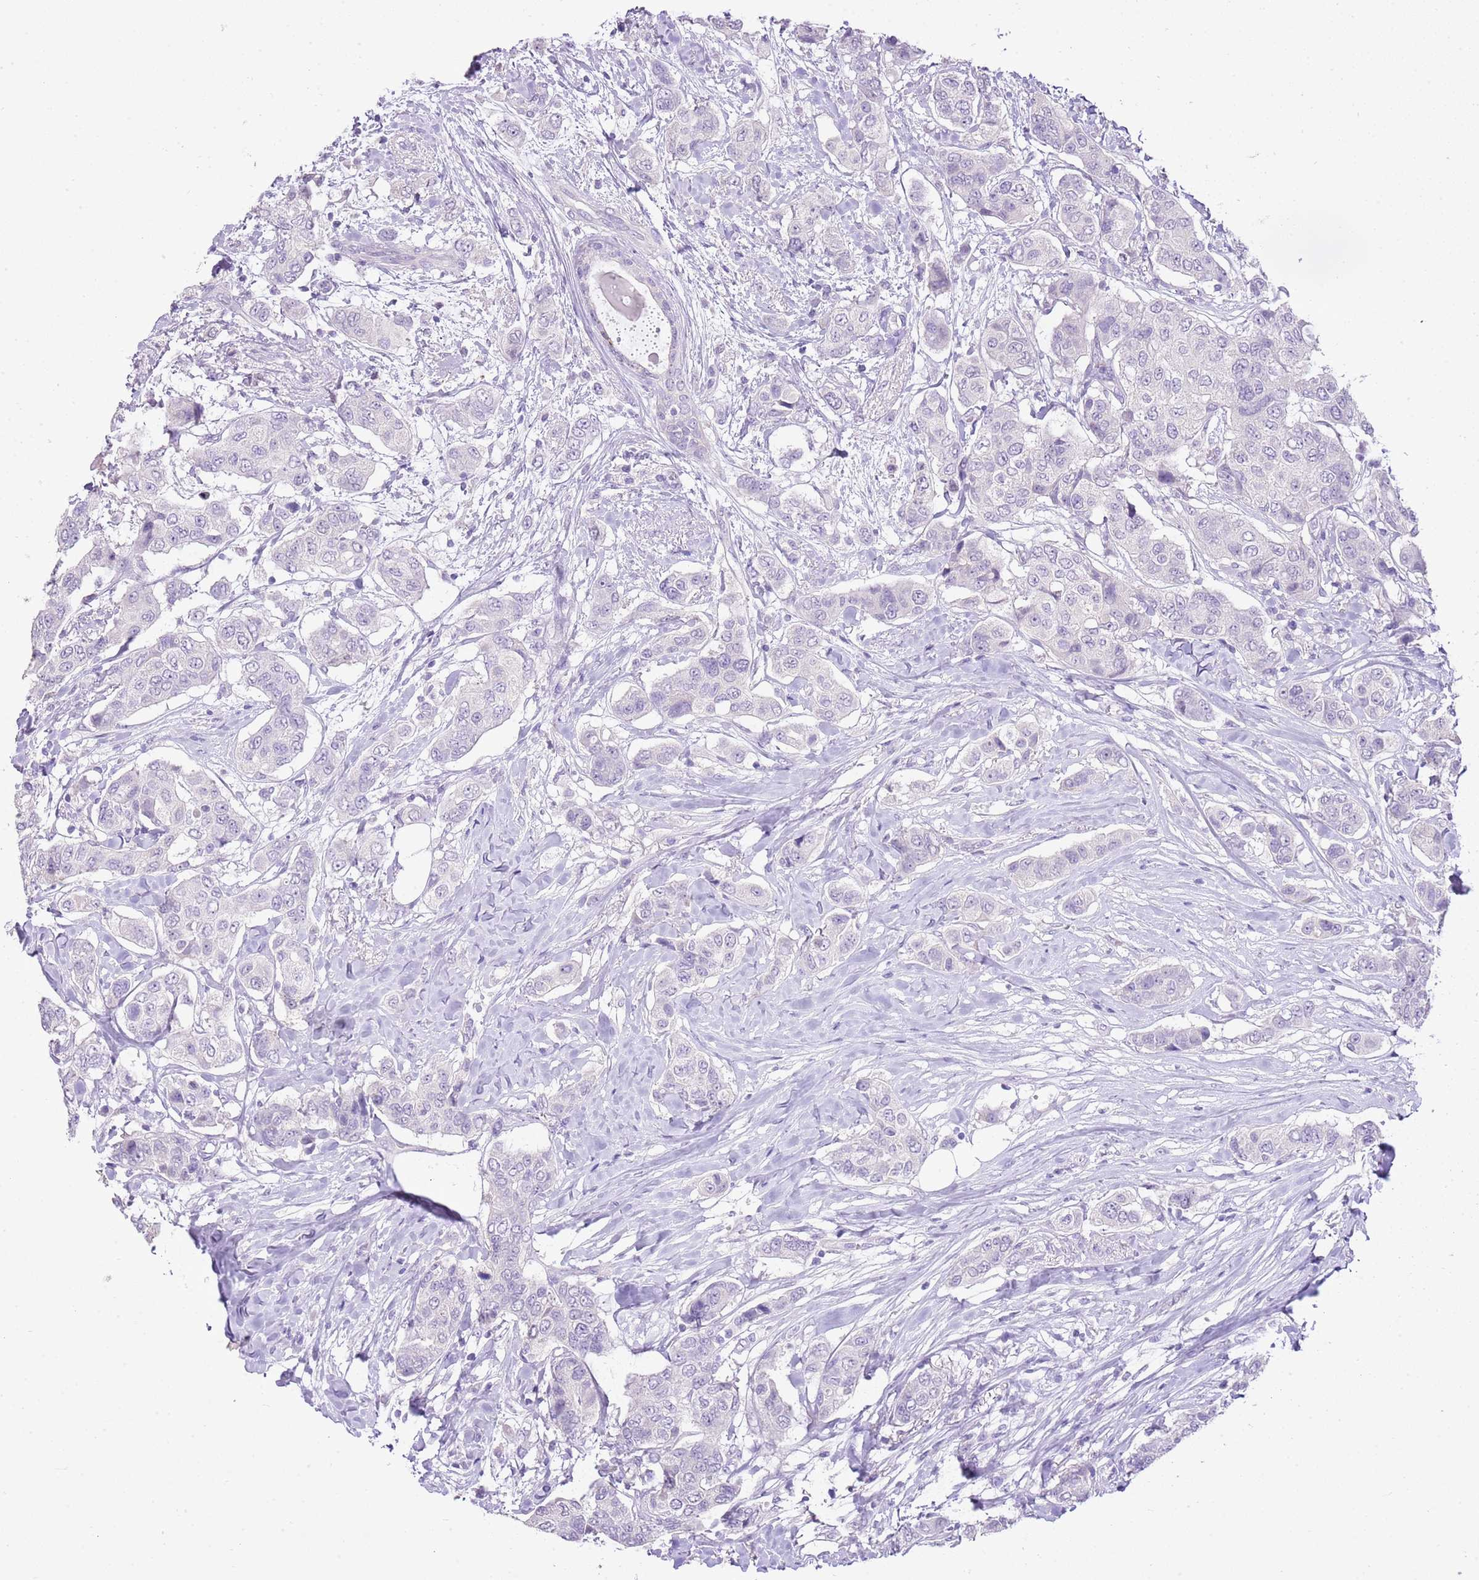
{"staining": {"intensity": "negative", "quantity": "none", "location": "none"}, "tissue": "breast cancer", "cell_type": "Tumor cells", "image_type": "cancer", "snomed": [{"axis": "morphology", "description": "Lobular carcinoma"}, {"axis": "topography", "description": "Breast"}], "caption": "The IHC image has no significant positivity in tumor cells of breast lobular carcinoma tissue.", "gene": "XPO7", "patient": {"sex": "female", "age": 51}}